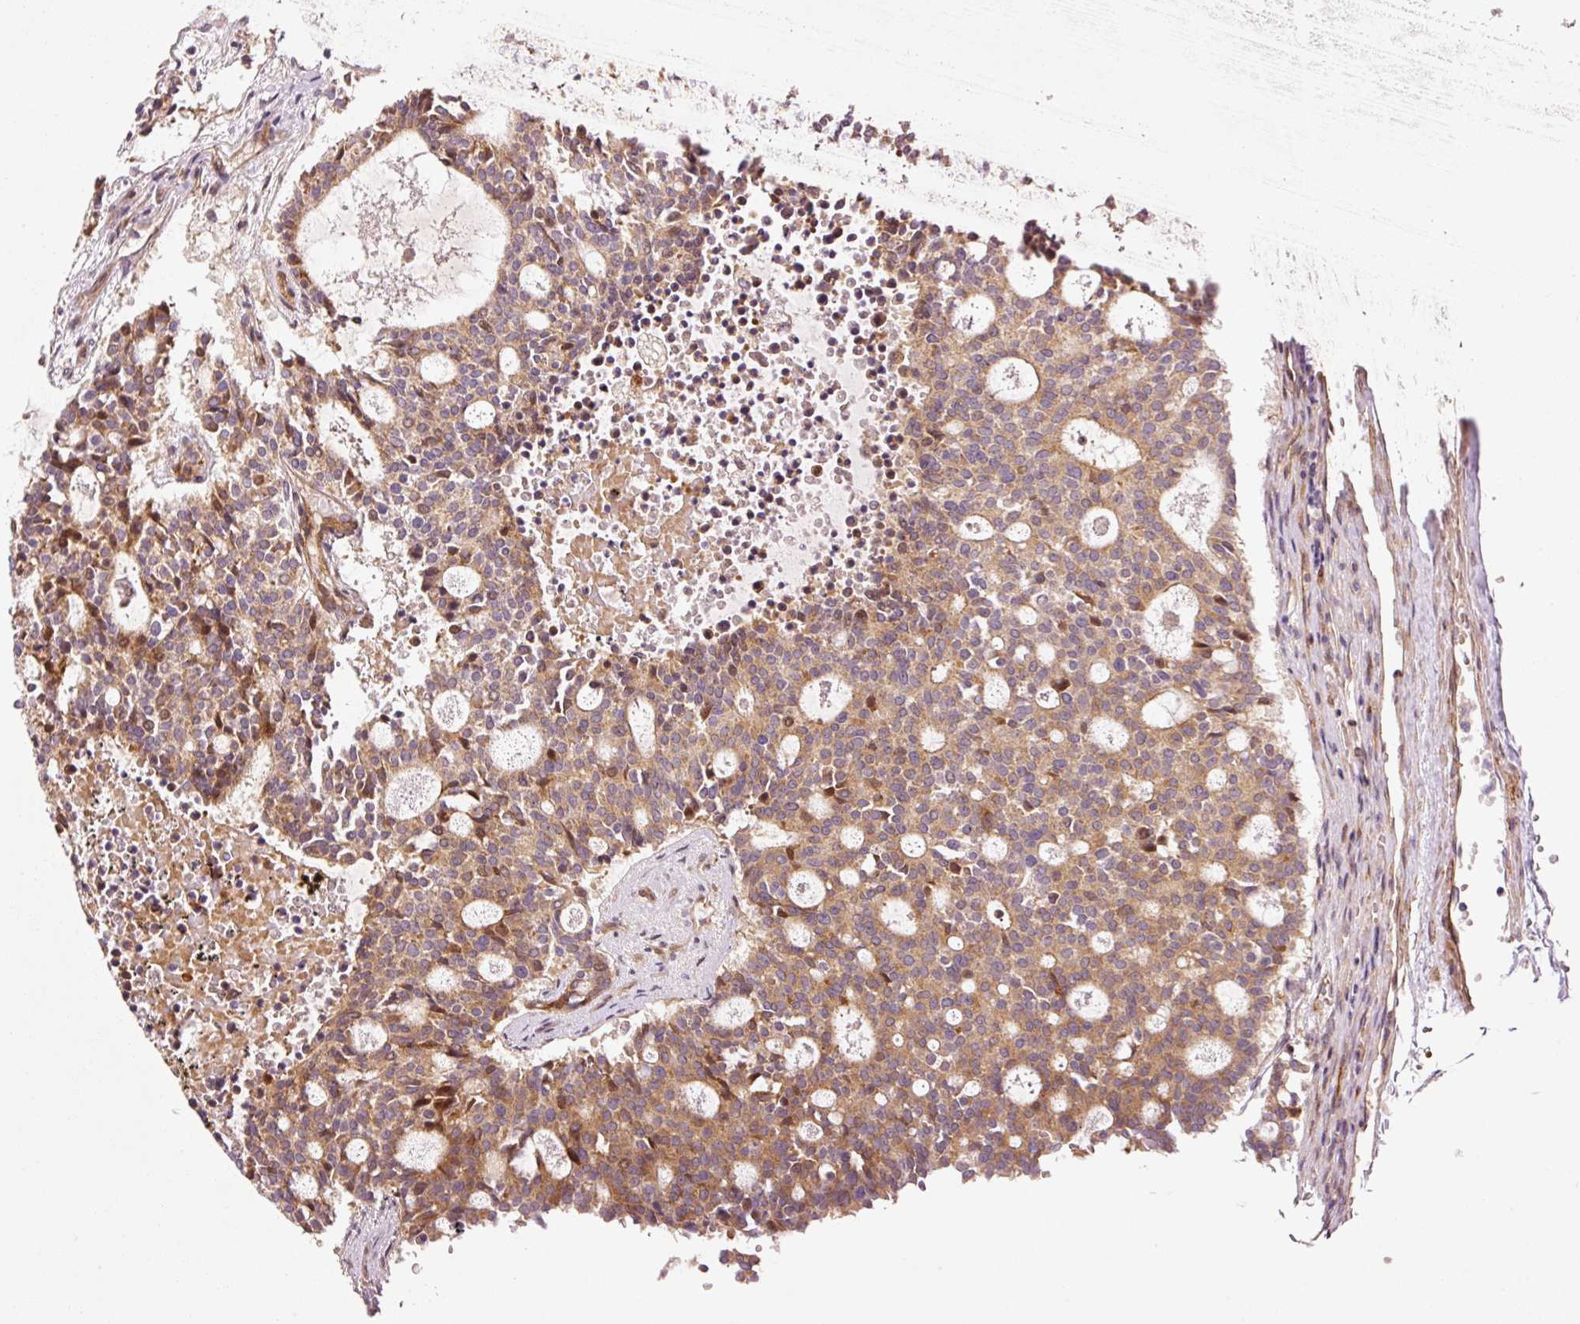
{"staining": {"intensity": "moderate", "quantity": ">75%", "location": "cytoplasmic/membranous,nuclear"}, "tissue": "carcinoid", "cell_type": "Tumor cells", "image_type": "cancer", "snomed": [{"axis": "morphology", "description": "Carcinoid, malignant, NOS"}, {"axis": "topography", "description": "Pancreas"}], "caption": "Moderate cytoplasmic/membranous and nuclear protein expression is present in about >75% of tumor cells in carcinoid.", "gene": "PPP1R14B", "patient": {"sex": "female", "age": 54}}